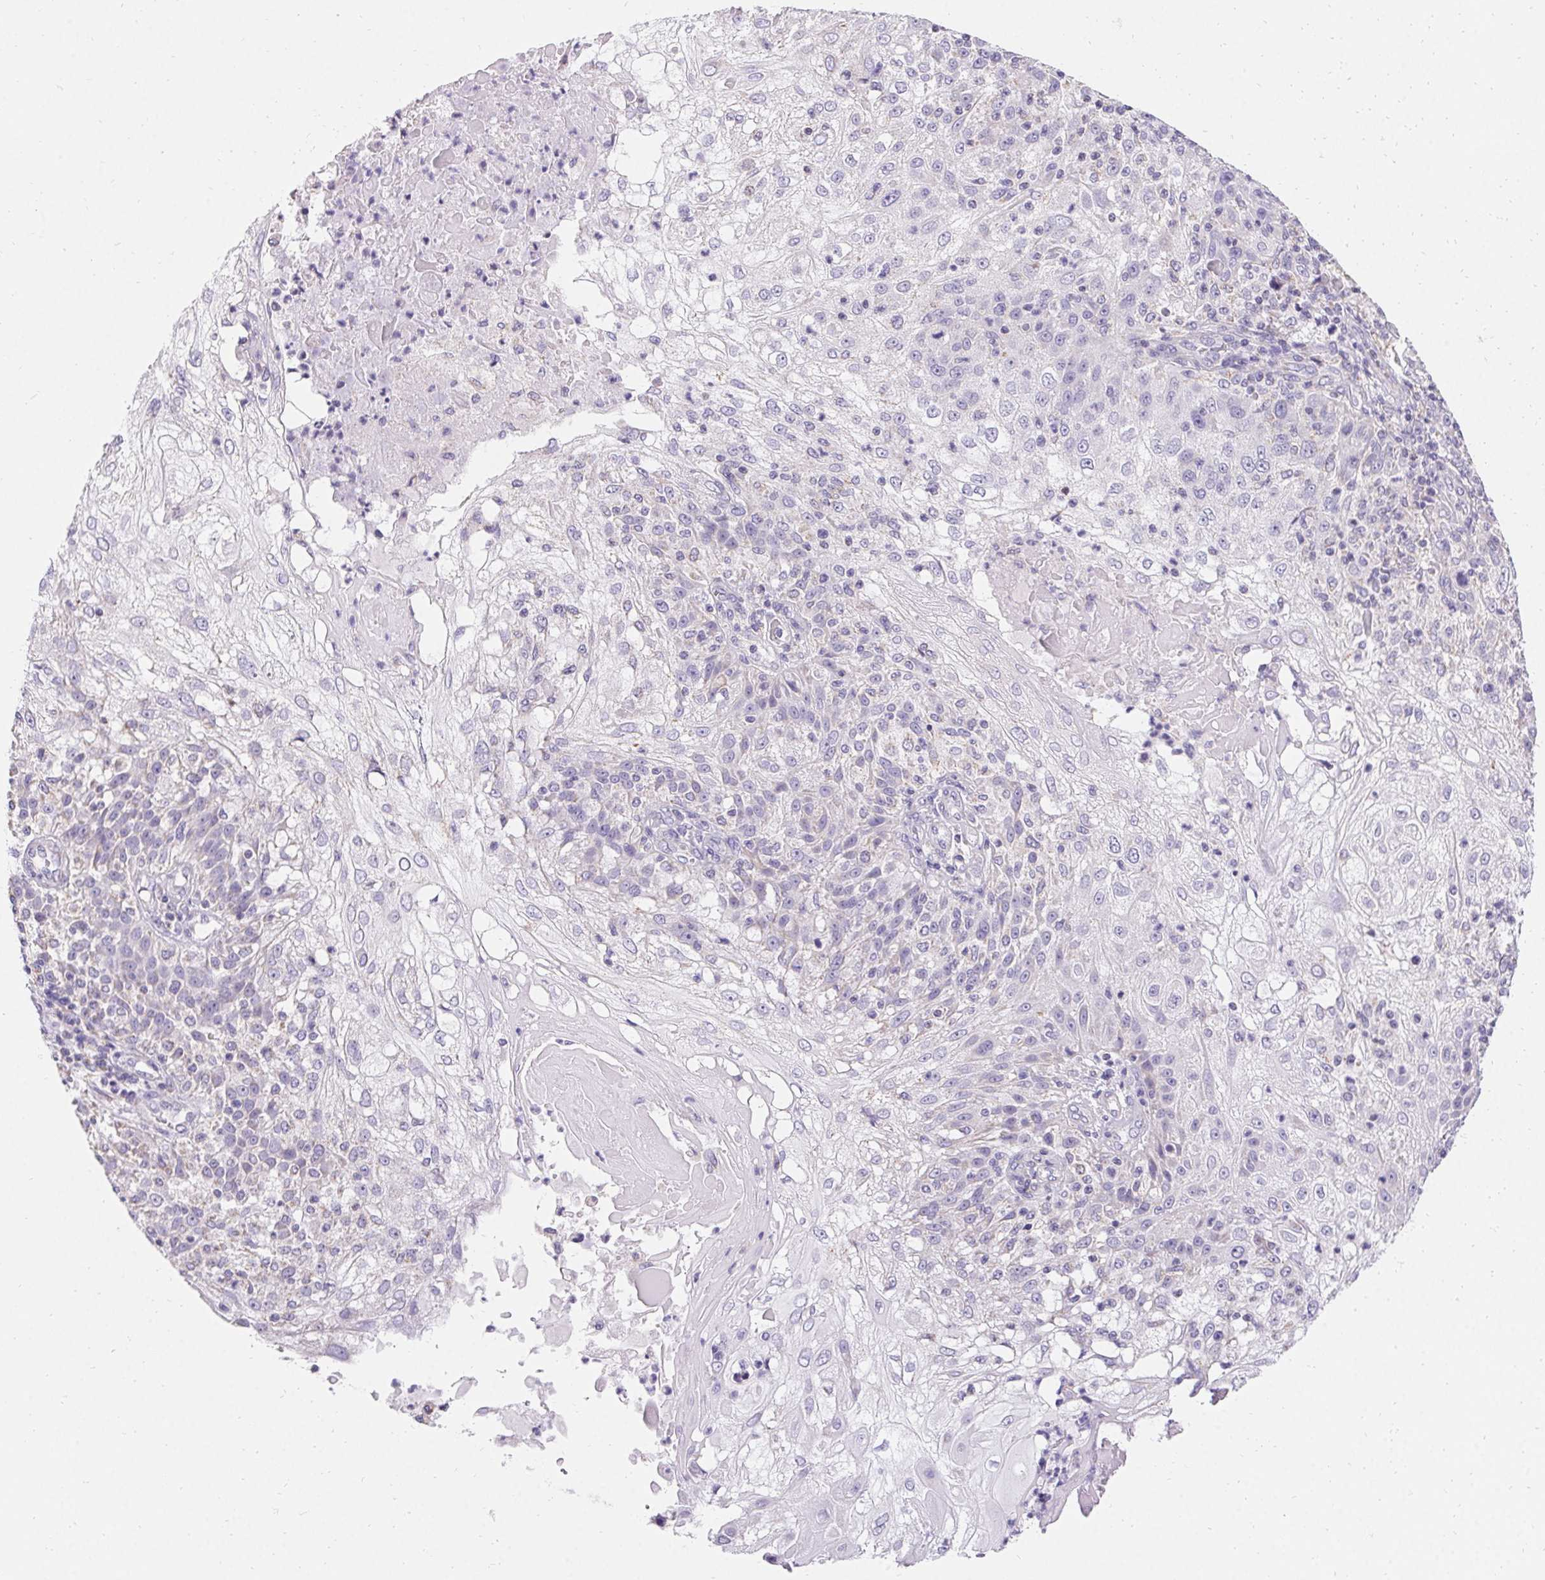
{"staining": {"intensity": "negative", "quantity": "none", "location": "none"}, "tissue": "skin cancer", "cell_type": "Tumor cells", "image_type": "cancer", "snomed": [{"axis": "morphology", "description": "Normal tissue, NOS"}, {"axis": "morphology", "description": "Squamous cell carcinoma, NOS"}, {"axis": "topography", "description": "Skin"}], "caption": "This is a photomicrograph of immunohistochemistry (IHC) staining of skin cancer, which shows no expression in tumor cells.", "gene": "ASGR2", "patient": {"sex": "female", "age": 83}}